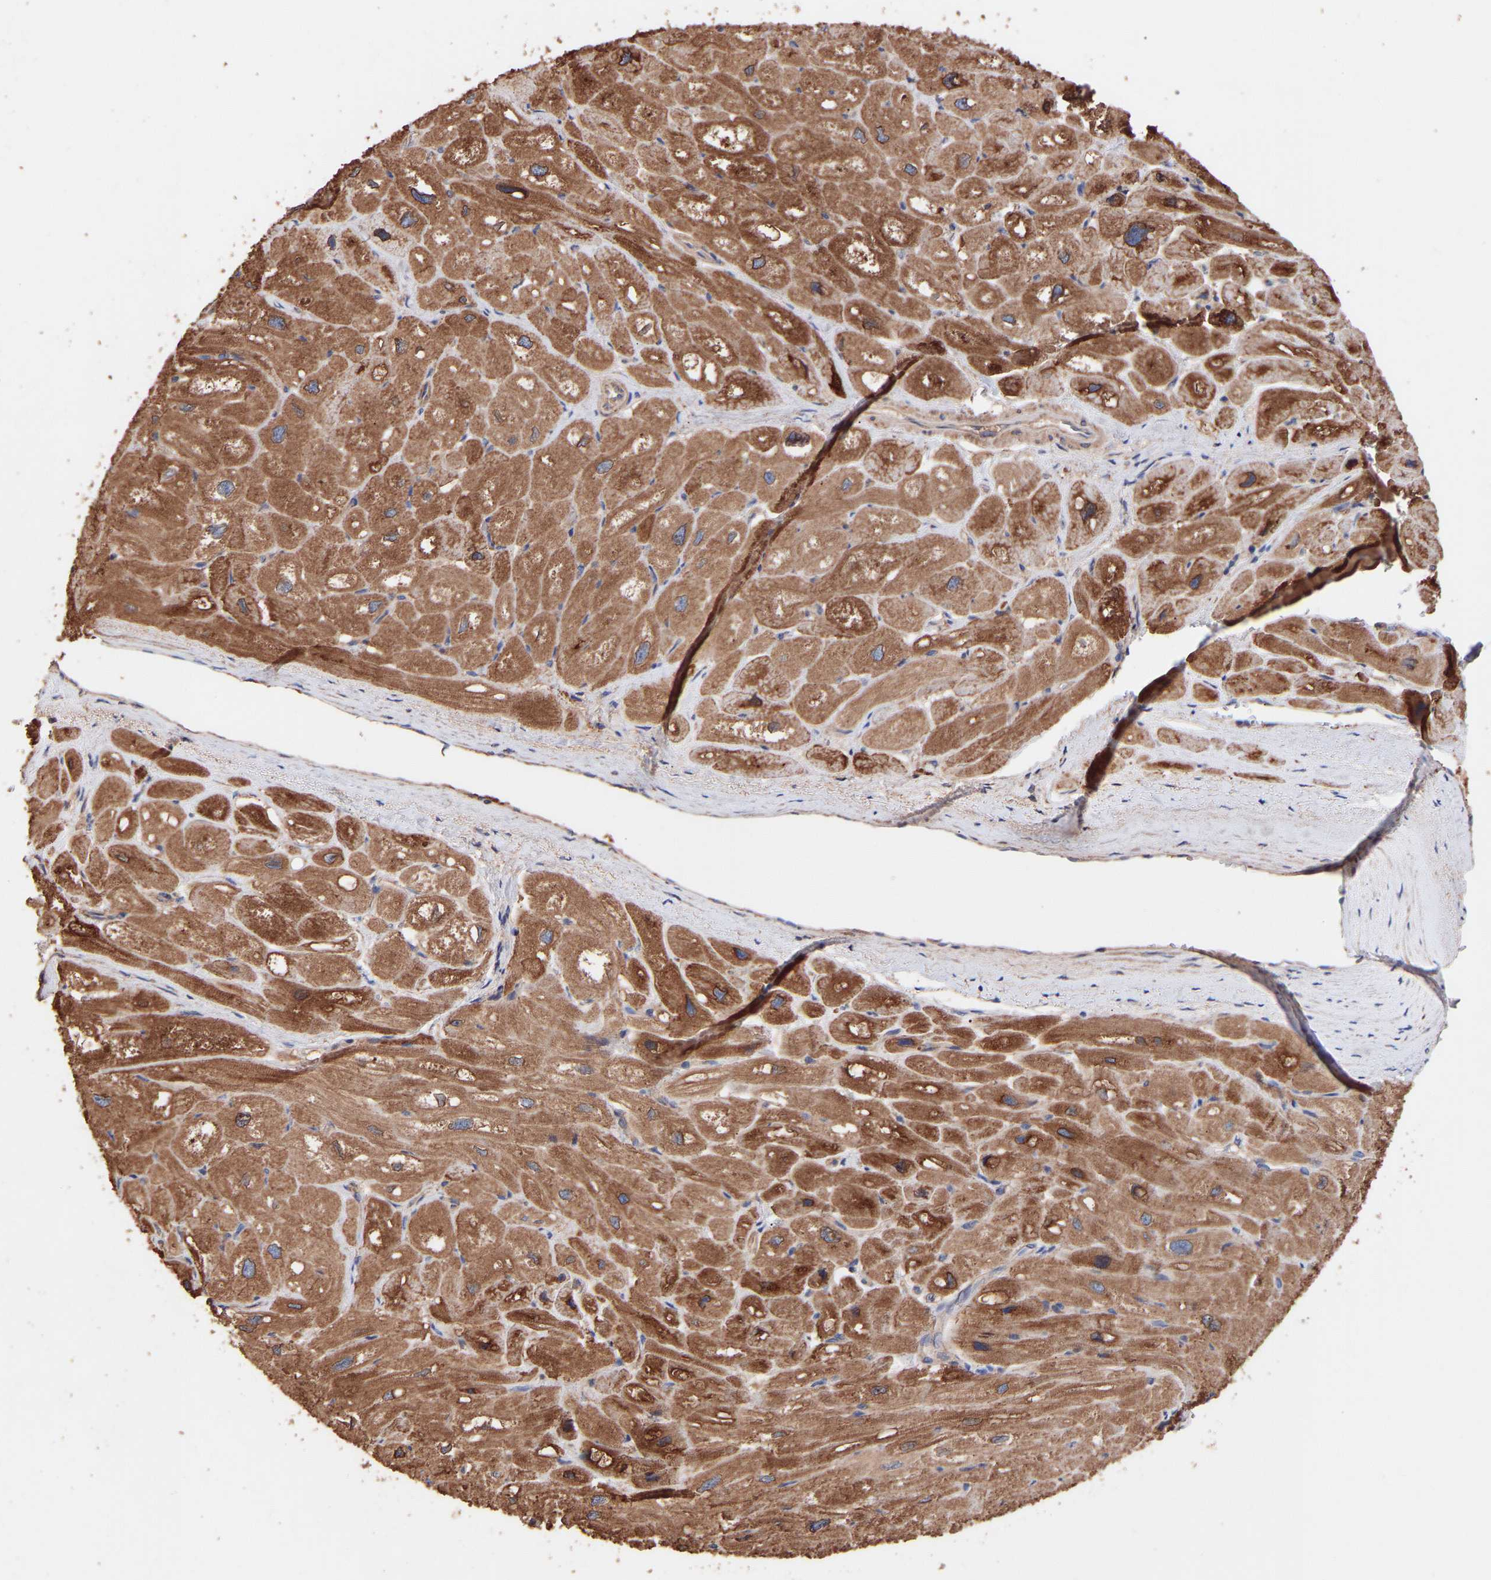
{"staining": {"intensity": "strong", "quantity": ">75%", "location": "cytoplasmic/membranous"}, "tissue": "heart muscle", "cell_type": "Cardiomyocytes", "image_type": "normal", "snomed": [{"axis": "morphology", "description": "Normal tissue, NOS"}, {"axis": "topography", "description": "Heart"}], "caption": "Immunohistochemistry histopathology image of normal human heart muscle stained for a protein (brown), which reveals high levels of strong cytoplasmic/membranous staining in about >75% of cardiomyocytes.", "gene": "TMEM268", "patient": {"sex": "male", "age": 49}}